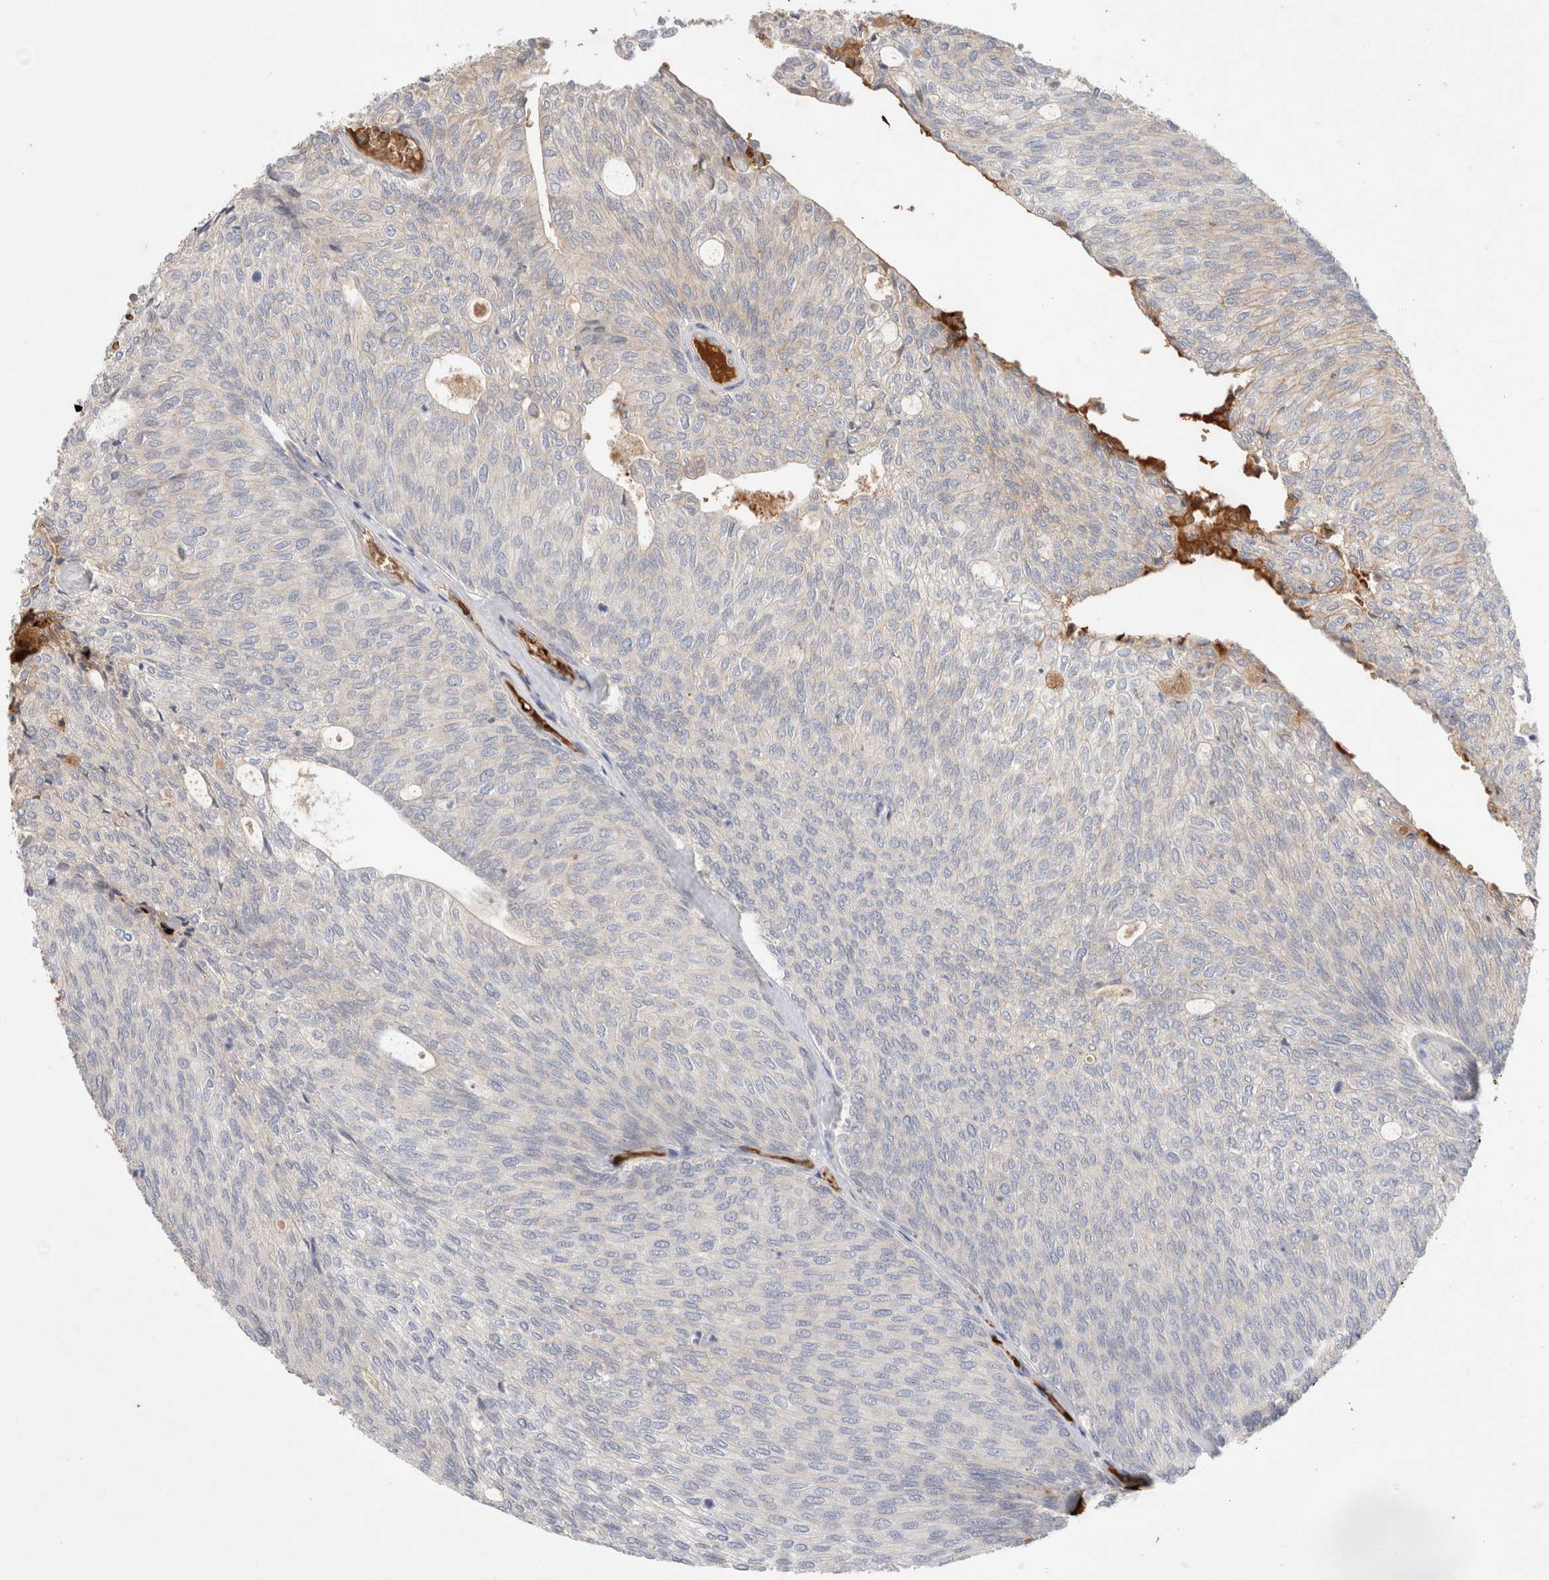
{"staining": {"intensity": "weak", "quantity": "<25%", "location": "cytoplasmic/membranous"}, "tissue": "urothelial cancer", "cell_type": "Tumor cells", "image_type": "cancer", "snomed": [{"axis": "morphology", "description": "Urothelial carcinoma, Low grade"}, {"axis": "topography", "description": "Urinary bladder"}], "caption": "IHC image of neoplastic tissue: urothelial carcinoma (low-grade) stained with DAB (3,3'-diaminobenzidine) exhibits no significant protein expression in tumor cells.", "gene": "MST1", "patient": {"sex": "female", "age": 79}}